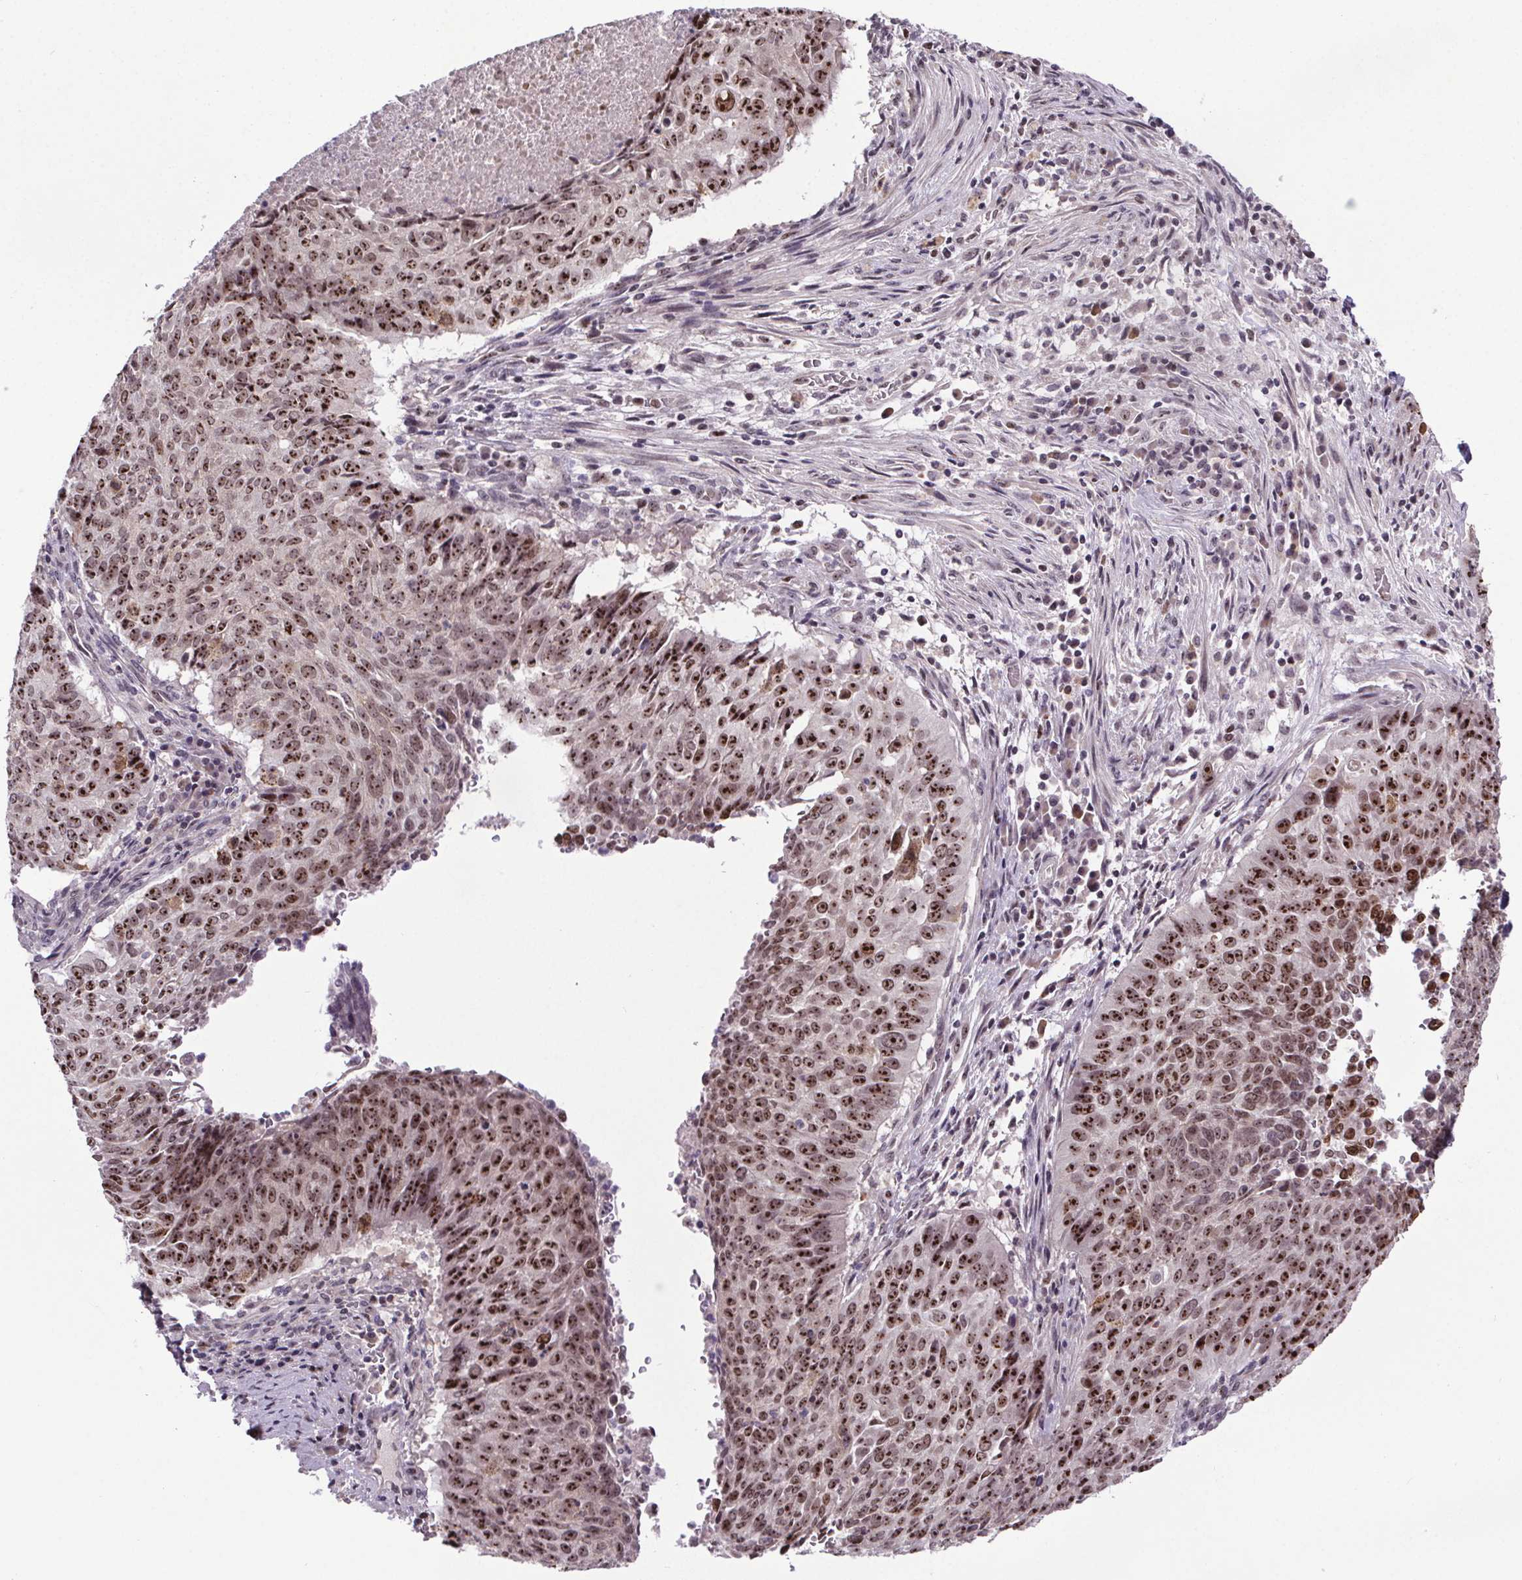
{"staining": {"intensity": "strong", "quantity": ">75%", "location": "nuclear"}, "tissue": "lung cancer", "cell_type": "Tumor cells", "image_type": "cancer", "snomed": [{"axis": "morphology", "description": "Normal tissue, NOS"}, {"axis": "morphology", "description": "Squamous cell carcinoma, NOS"}, {"axis": "topography", "description": "Bronchus"}, {"axis": "topography", "description": "Lung"}], "caption": "Lung cancer (squamous cell carcinoma) stained with IHC shows strong nuclear positivity in about >75% of tumor cells.", "gene": "ATMIN", "patient": {"sex": "male", "age": 64}}